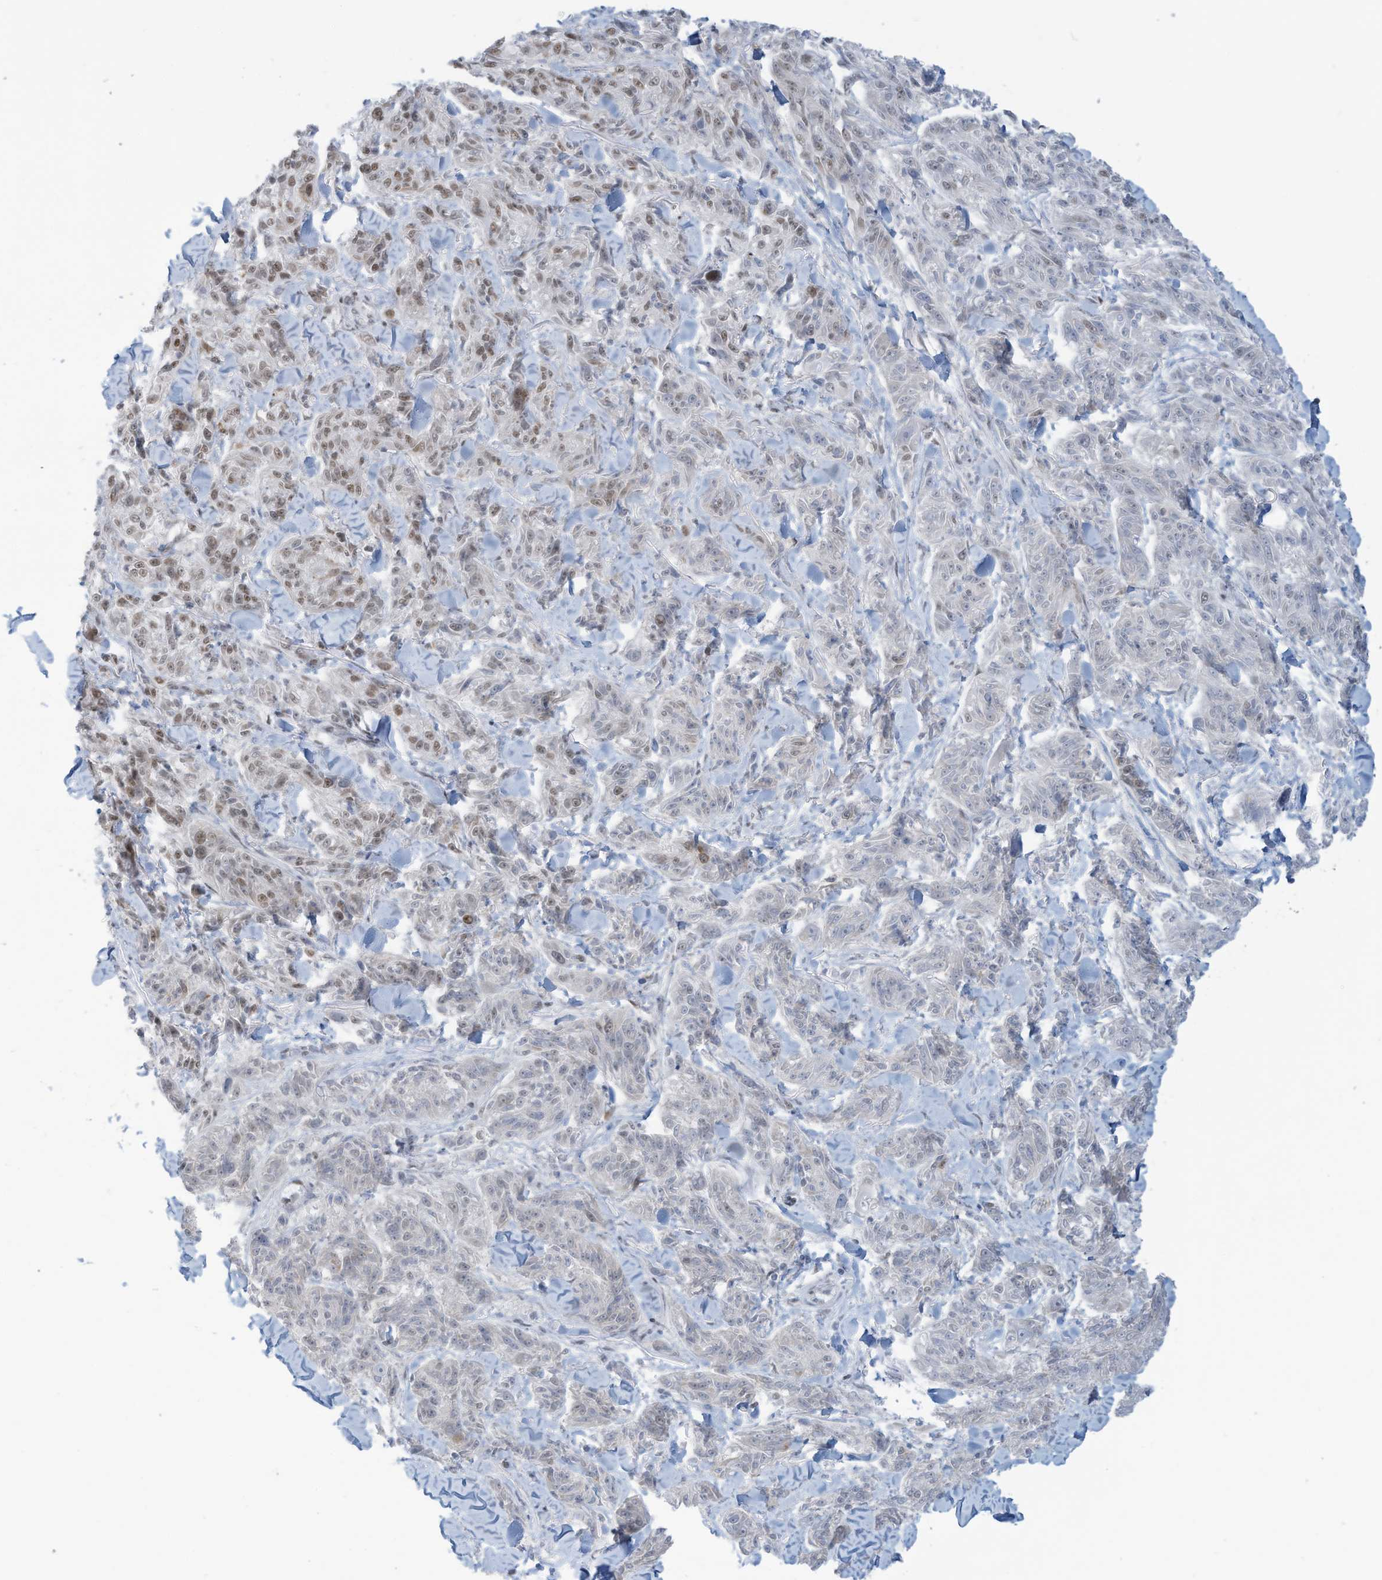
{"staining": {"intensity": "moderate", "quantity": "<25%", "location": "nuclear"}, "tissue": "melanoma", "cell_type": "Tumor cells", "image_type": "cancer", "snomed": [{"axis": "morphology", "description": "Malignant melanoma, NOS"}, {"axis": "topography", "description": "Skin"}], "caption": "The histopathology image displays immunohistochemical staining of melanoma. There is moderate nuclear staining is appreciated in about <25% of tumor cells.", "gene": "ECT2L", "patient": {"sex": "male", "age": 53}}